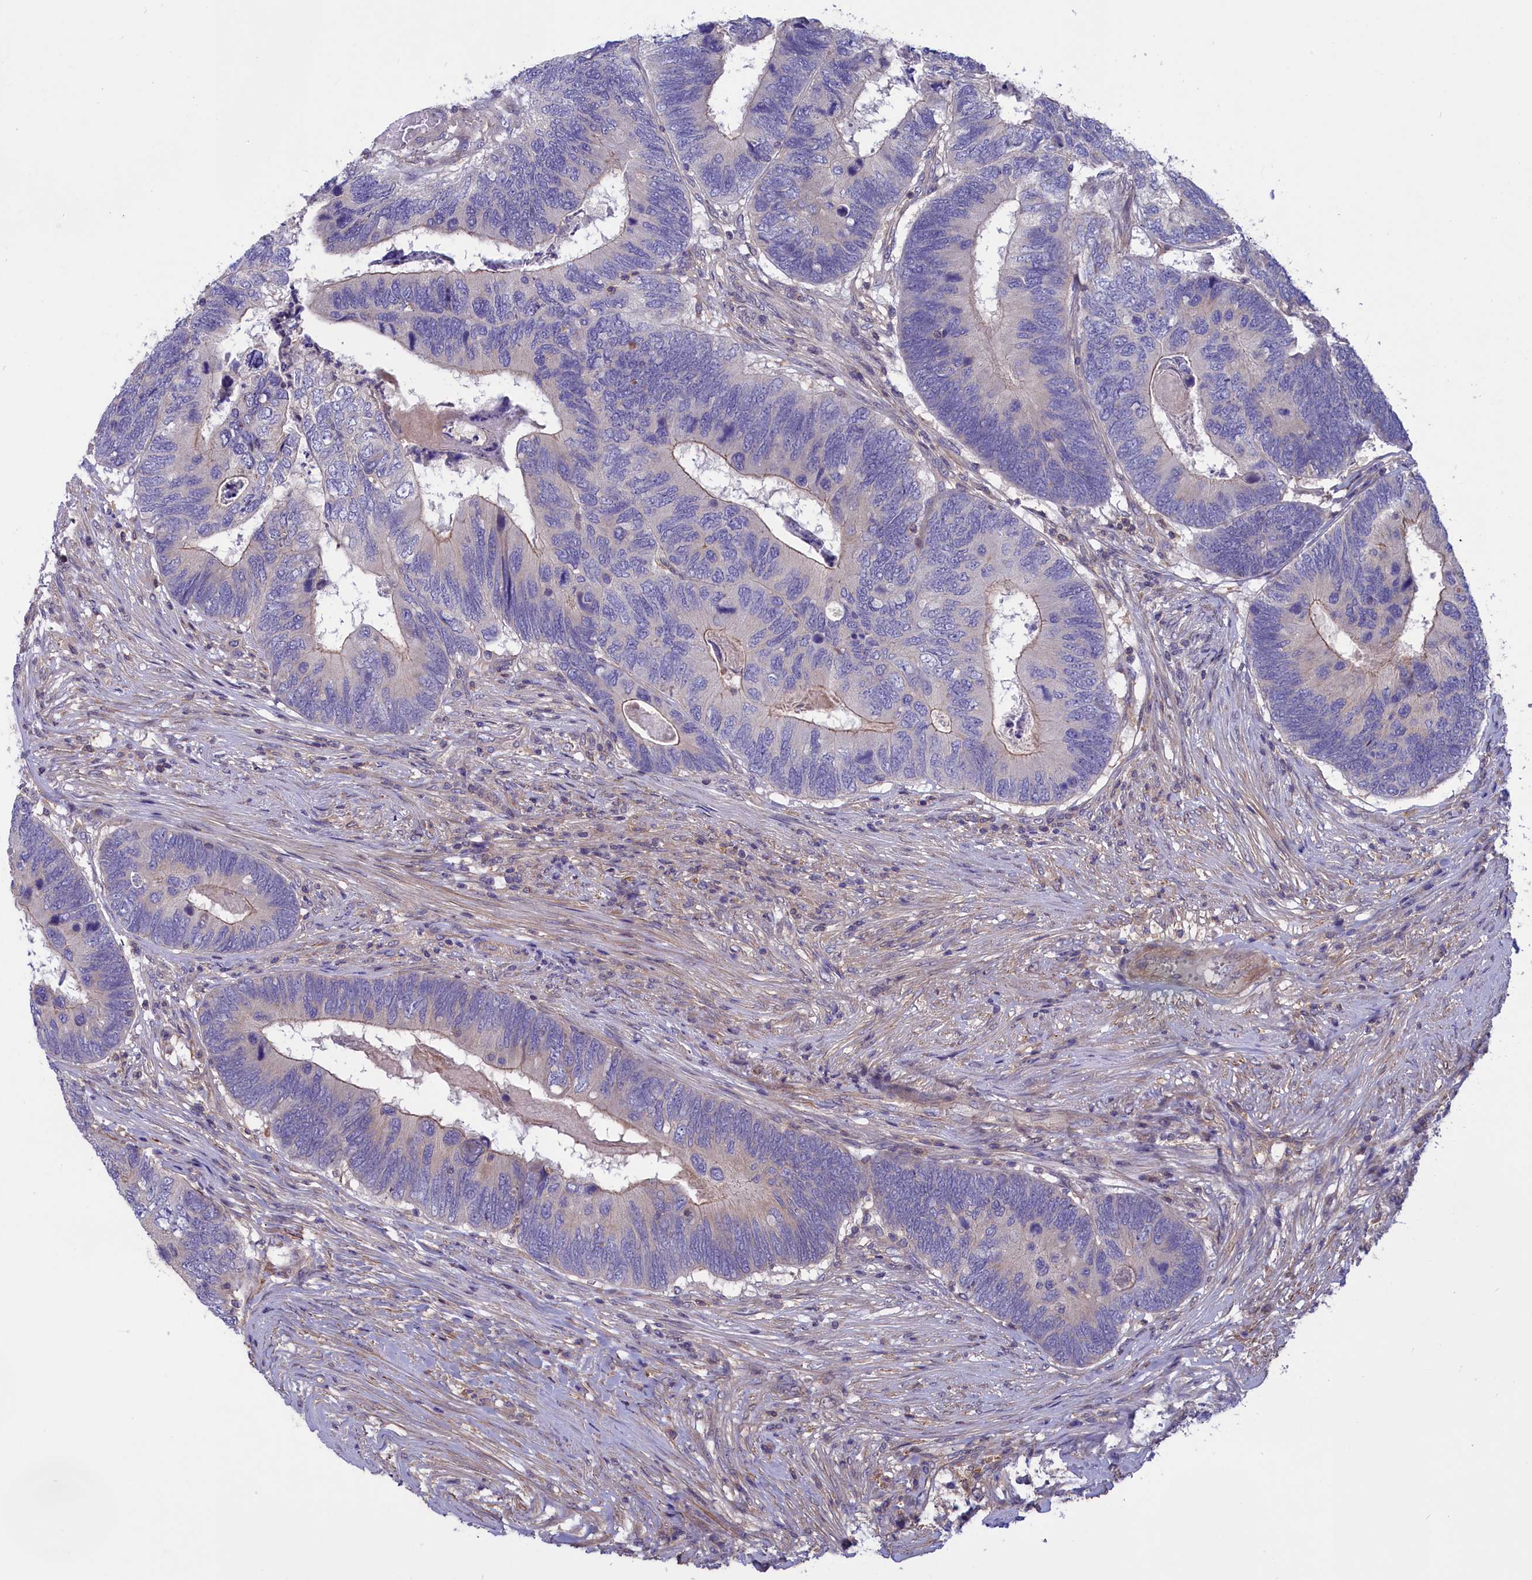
{"staining": {"intensity": "weak", "quantity": "25%-75%", "location": "cytoplasmic/membranous"}, "tissue": "colorectal cancer", "cell_type": "Tumor cells", "image_type": "cancer", "snomed": [{"axis": "morphology", "description": "Adenocarcinoma, NOS"}, {"axis": "topography", "description": "Colon"}], "caption": "There is low levels of weak cytoplasmic/membranous expression in tumor cells of adenocarcinoma (colorectal), as demonstrated by immunohistochemical staining (brown color).", "gene": "AMDHD2", "patient": {"sex": "female", "age": 67}}